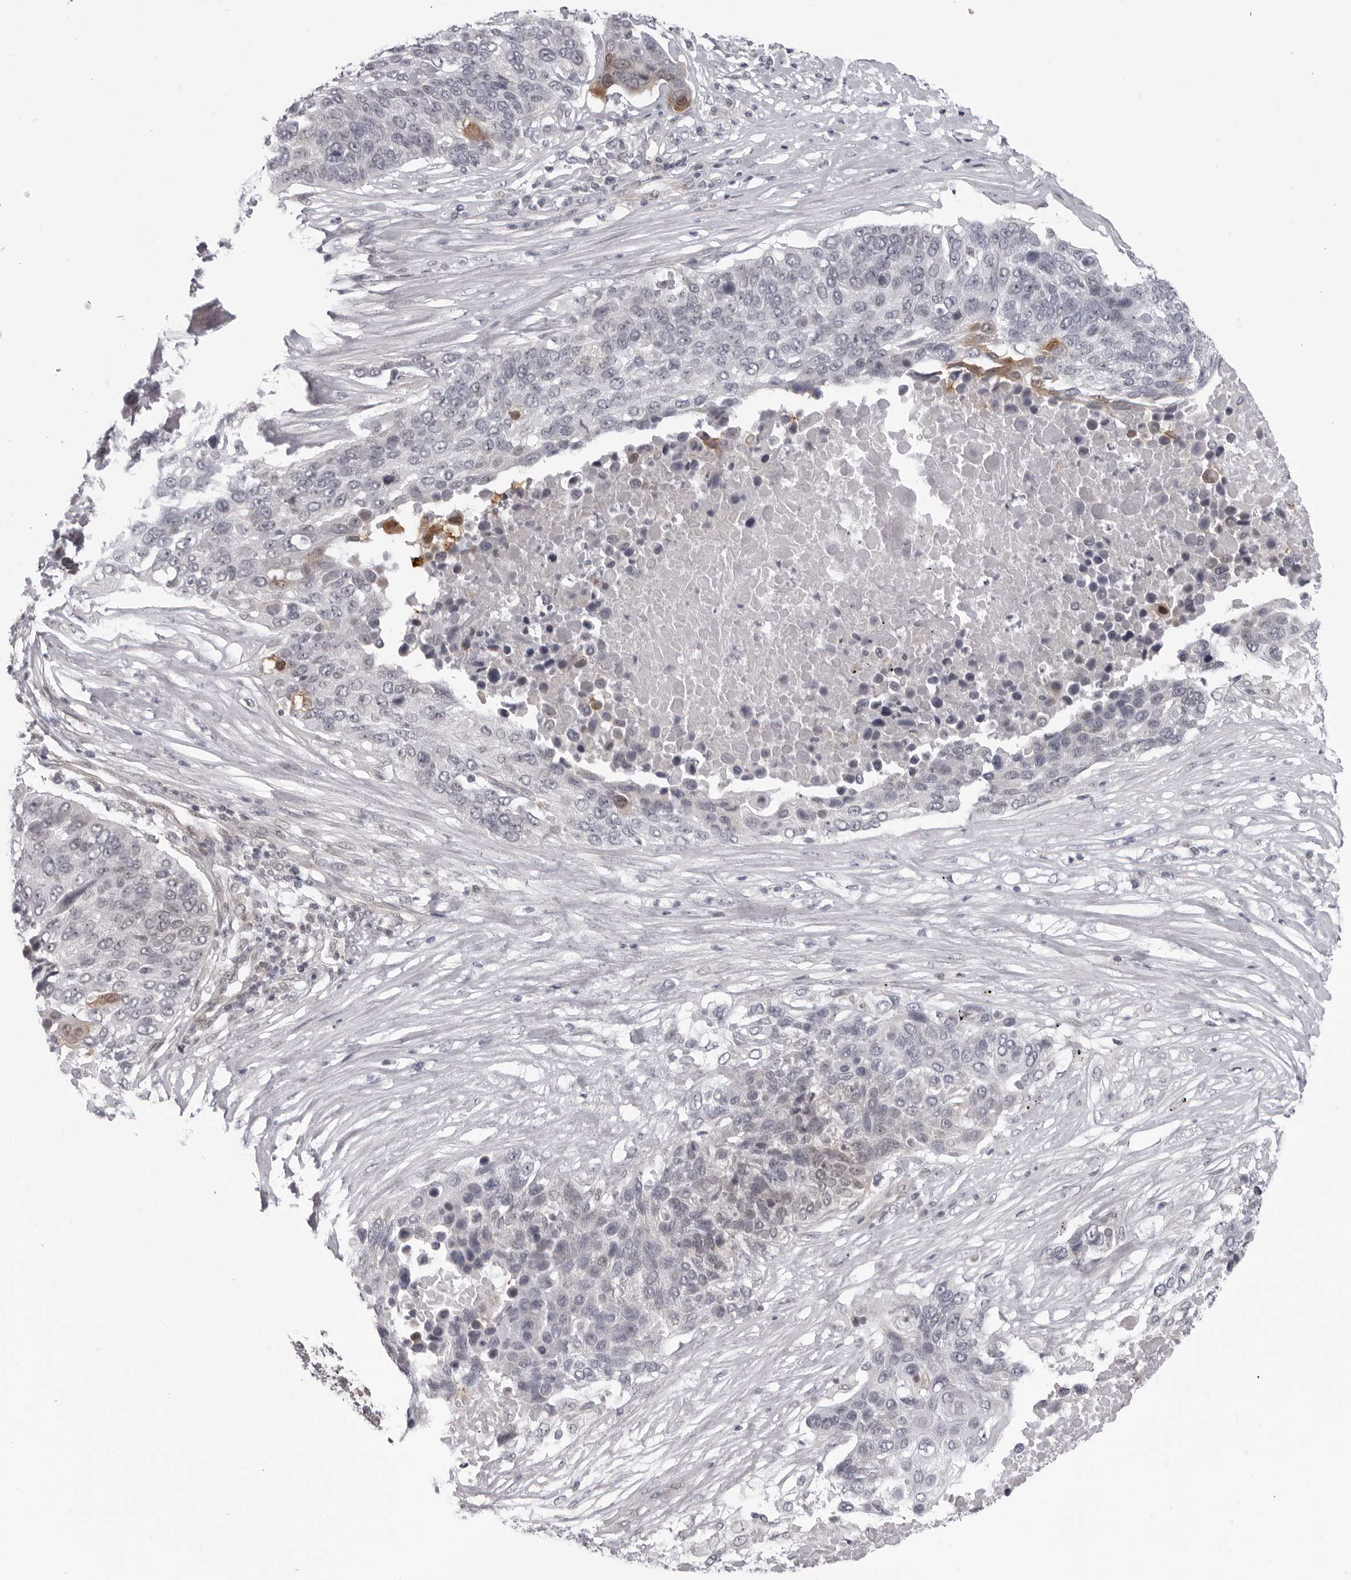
{"staining": {"intensity": "negative", "quantity": "none", "location": "none"}, "tissue": "lung cancer", "cell_type": "Tumor cells", "image_type": "cancer", "snomed": [{"axis": "morphology", "description": "Squamous cell carcinoma, NOS"}, {"axis": "topography", "description": "Lung"}], "caption": "Immunohistochemistry of lung cancer demonstrates no staining in tumor cells.", "gene": "MAPK12", "patient": {"sex": "male", "age": 66}}